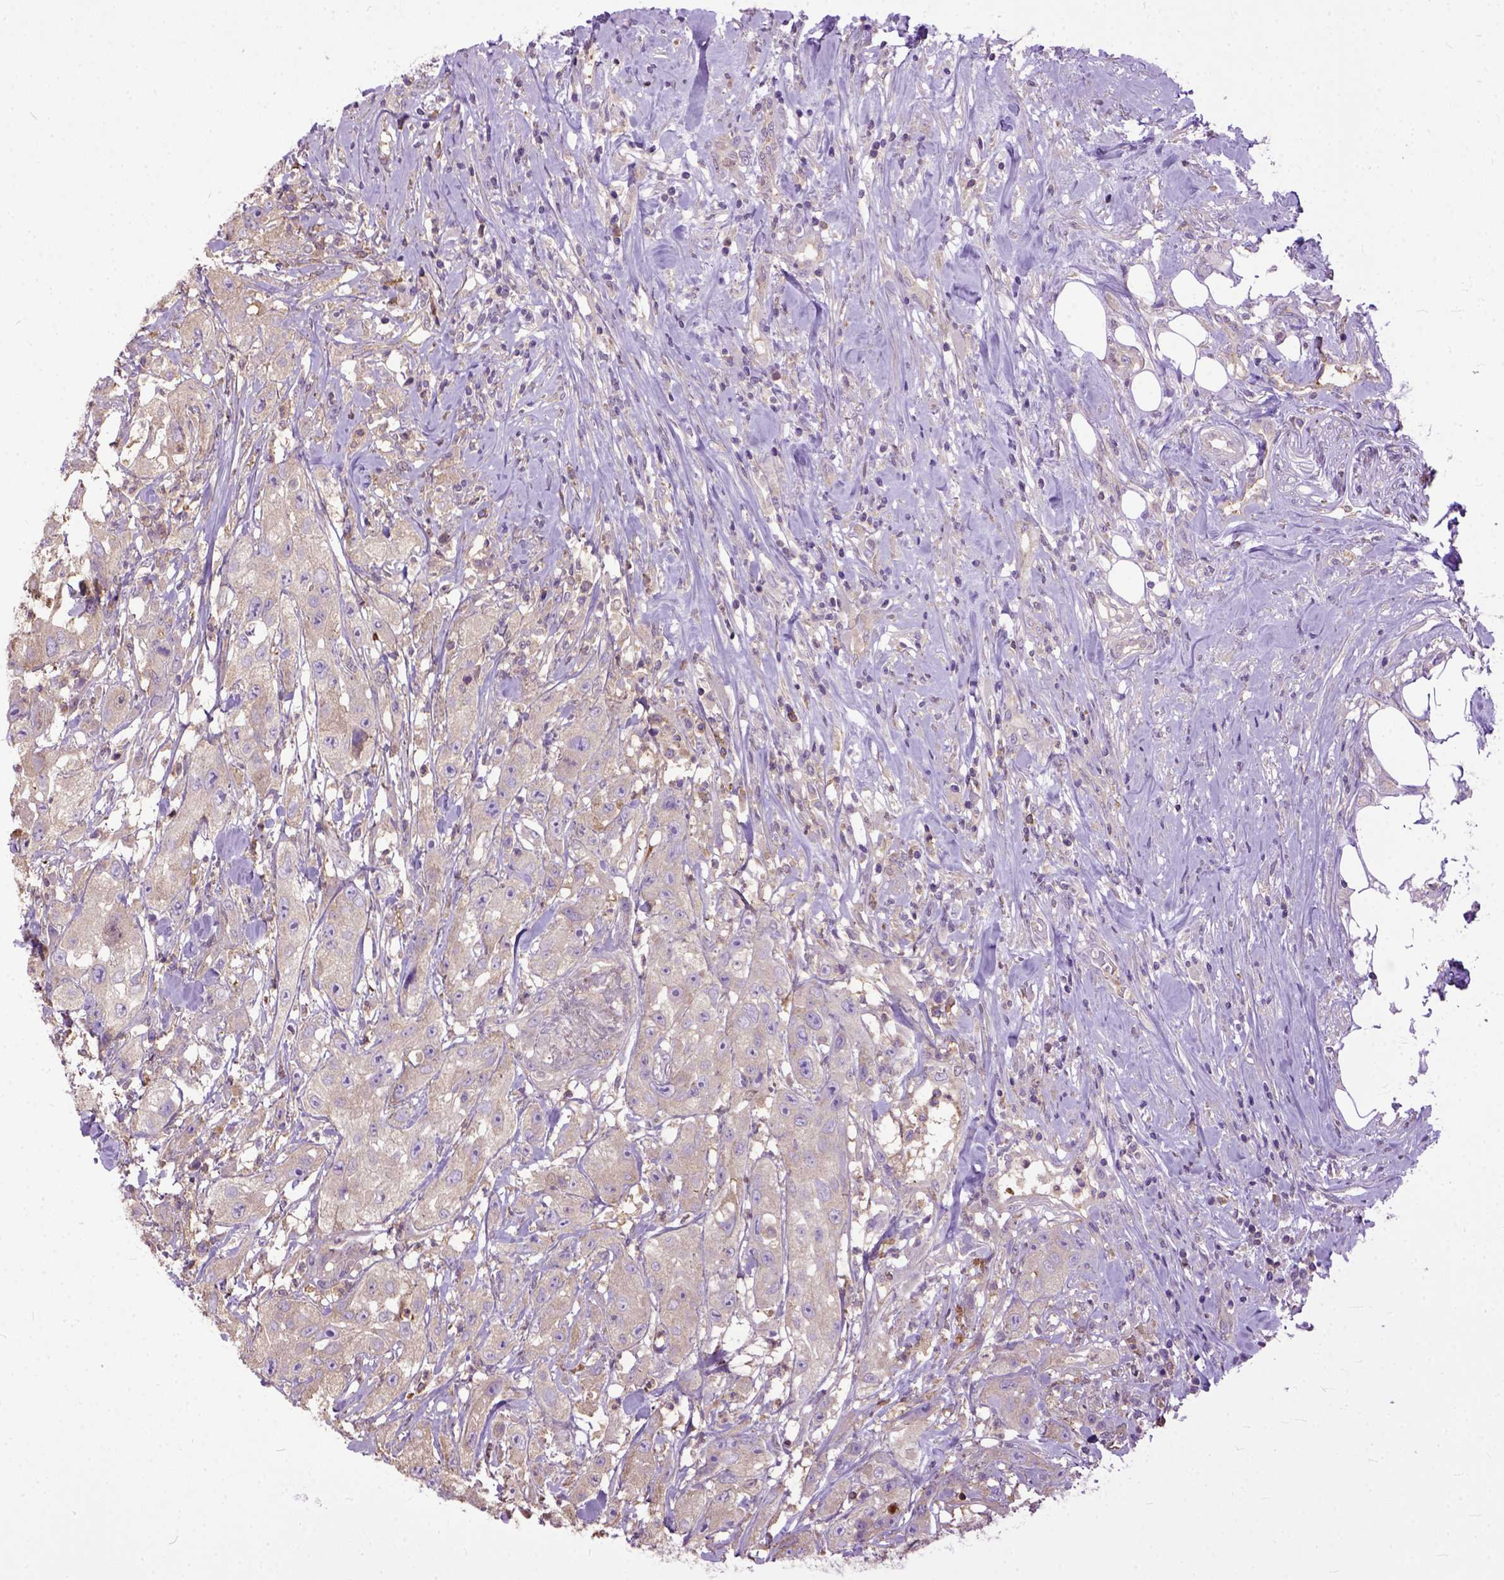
{"staining": {"intensity": "weak", "quantity": "25%-75%", "location": "cytoplasmic/membranous"}, "tissue": "urothelial cancer", "cell_type": "Tumor cells", "image_type": "cancer", "snomed": [{"axis": "morphology", "description": "Urothelial carcinoma, High grade"}, {"axis": "topography", "description": "Urinary bladder"}], "caption": "This is a histology image of immunohistochemistry (IHC) staining of high-grade urothelial carcinoma, which shows weak positivity in the cytoplasmic/membranous of tumor cells.", "gene": "NAMPT", "patient": {"sex": "male", "age": 79}}